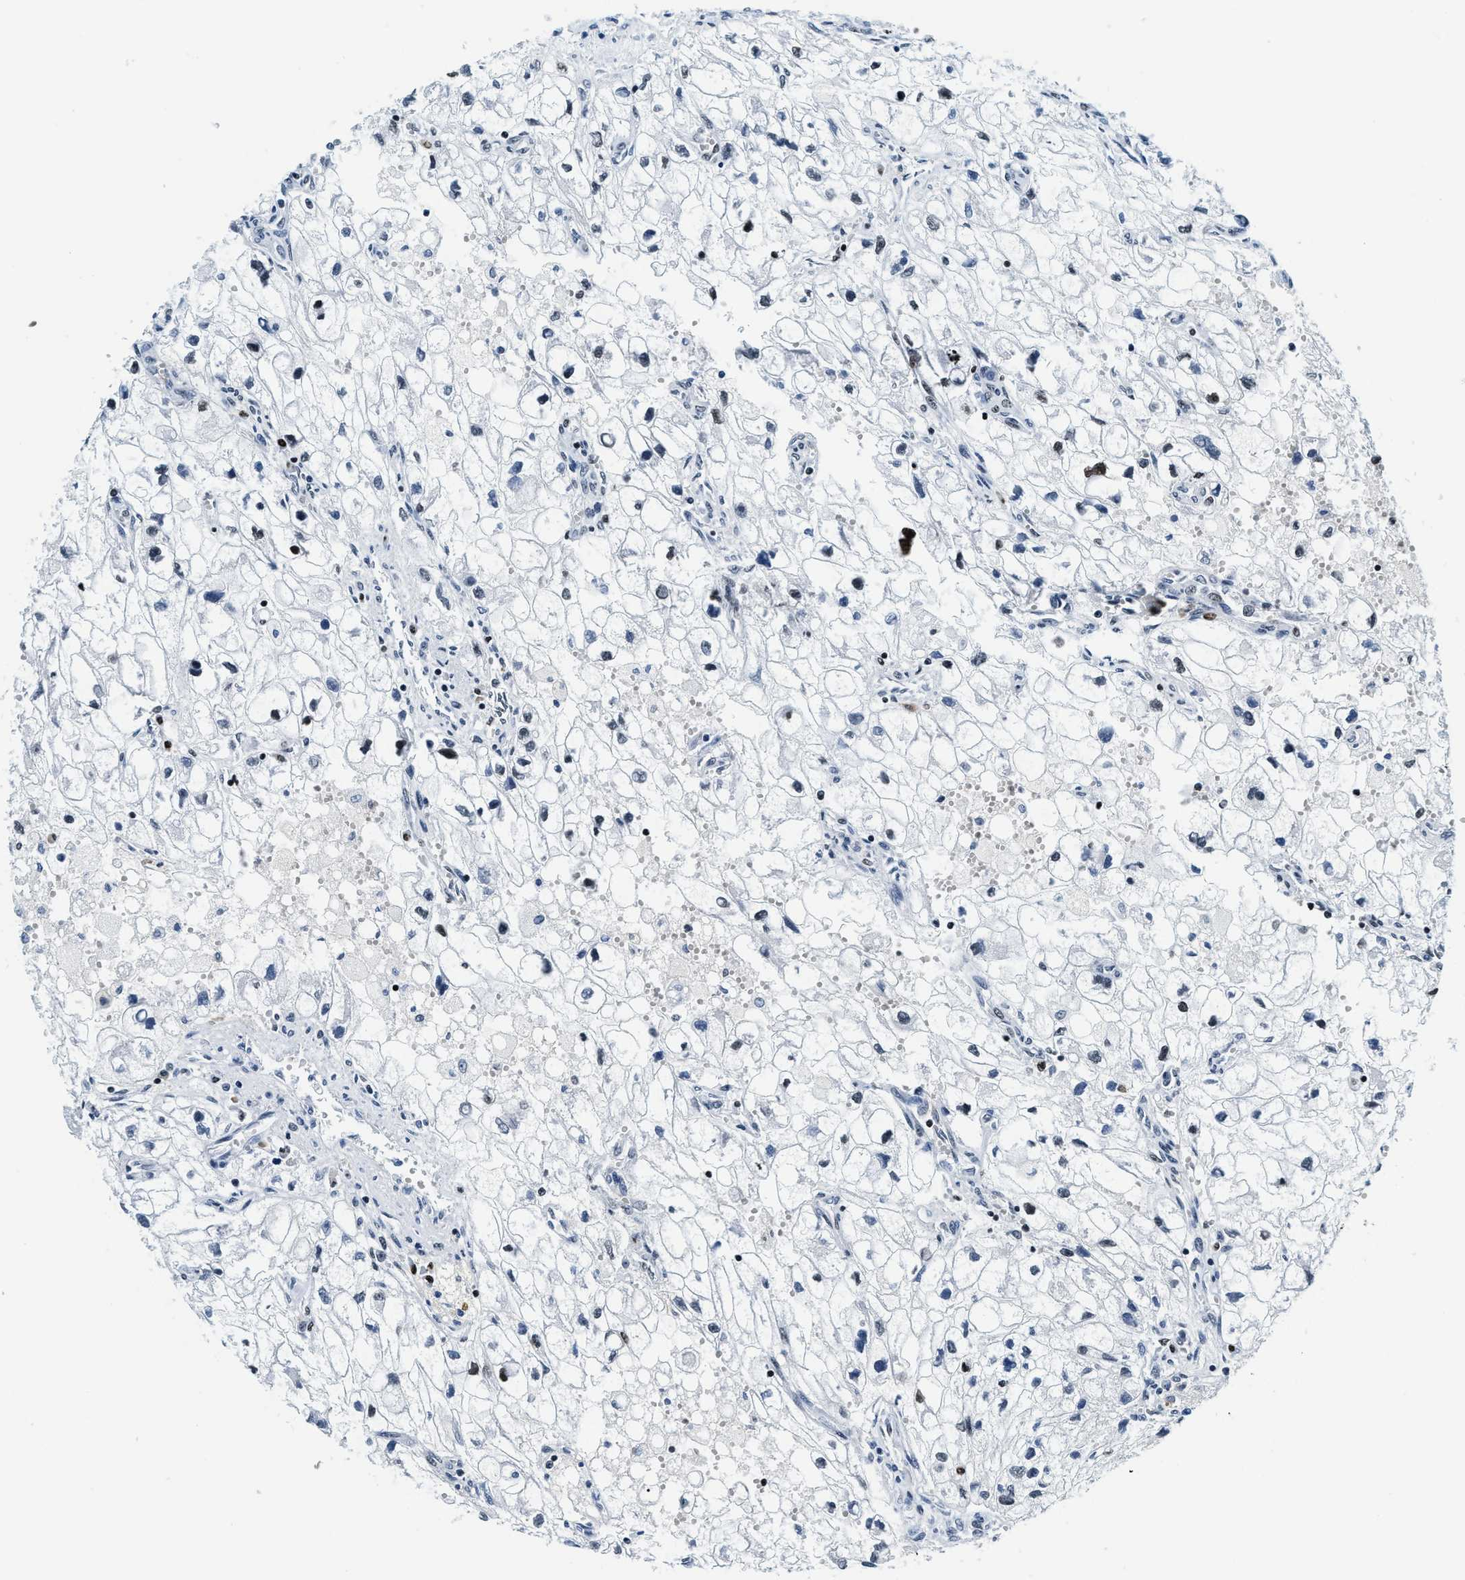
{"staining": {"intensity": "moderate", "quantity": "<25%", "location": "nuclear"}, "tissue": "renal cancer", "cell_type": "Tumor cells", "image_type": "cancer", "snomed": [{"axis": "morphology", "description": "Adenocarcinoma, NOS"}, {"axis": "topography", "description": "Kidney"}], "caption": "Tumor cells display moderate nuclear positivity in about <25% of cells in renal cancer (adenocarcinoma).", "gene": "TOP1", "patient": {"sex": "female", "age": 70}}